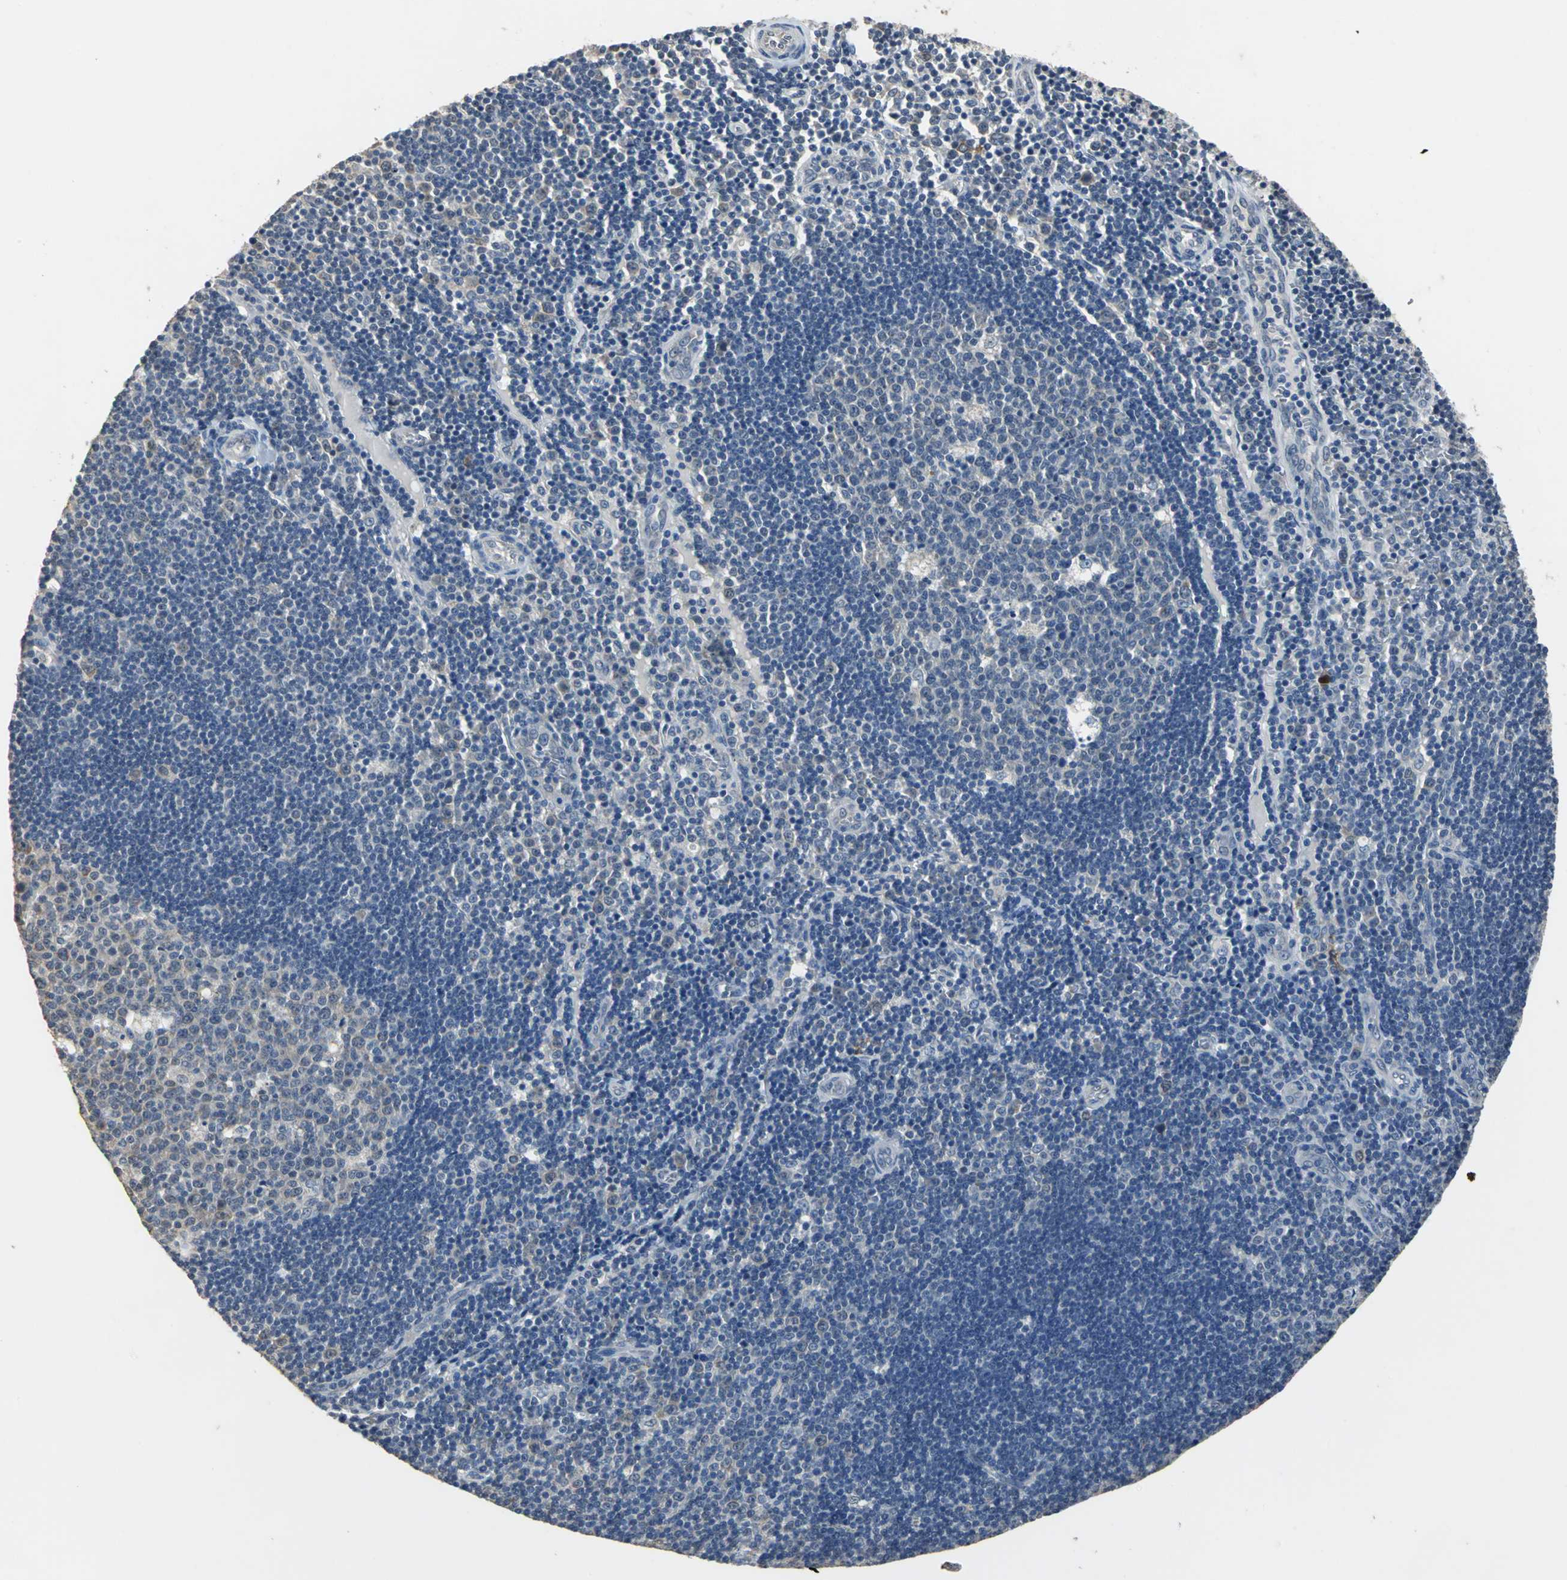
{"staining": {"intensity": "negative", "quantity": "none", "location": "none"}, "tissue": "lymph node", "cell_type": "Germinal center cells", "image_type": "normal", "snomed": [{"axis": "morphology", "description": "Normal tissue, NOS"}, {"axis": "topography", "description": "Lymph node"}, {"axis": "topography", "description": "Salivary gland"}], "caption": "Germinal center cells show no significant expression in unremarkable lymph node.", "gene": "OCLN", "patient": {"sex": "male", "age": 8}}